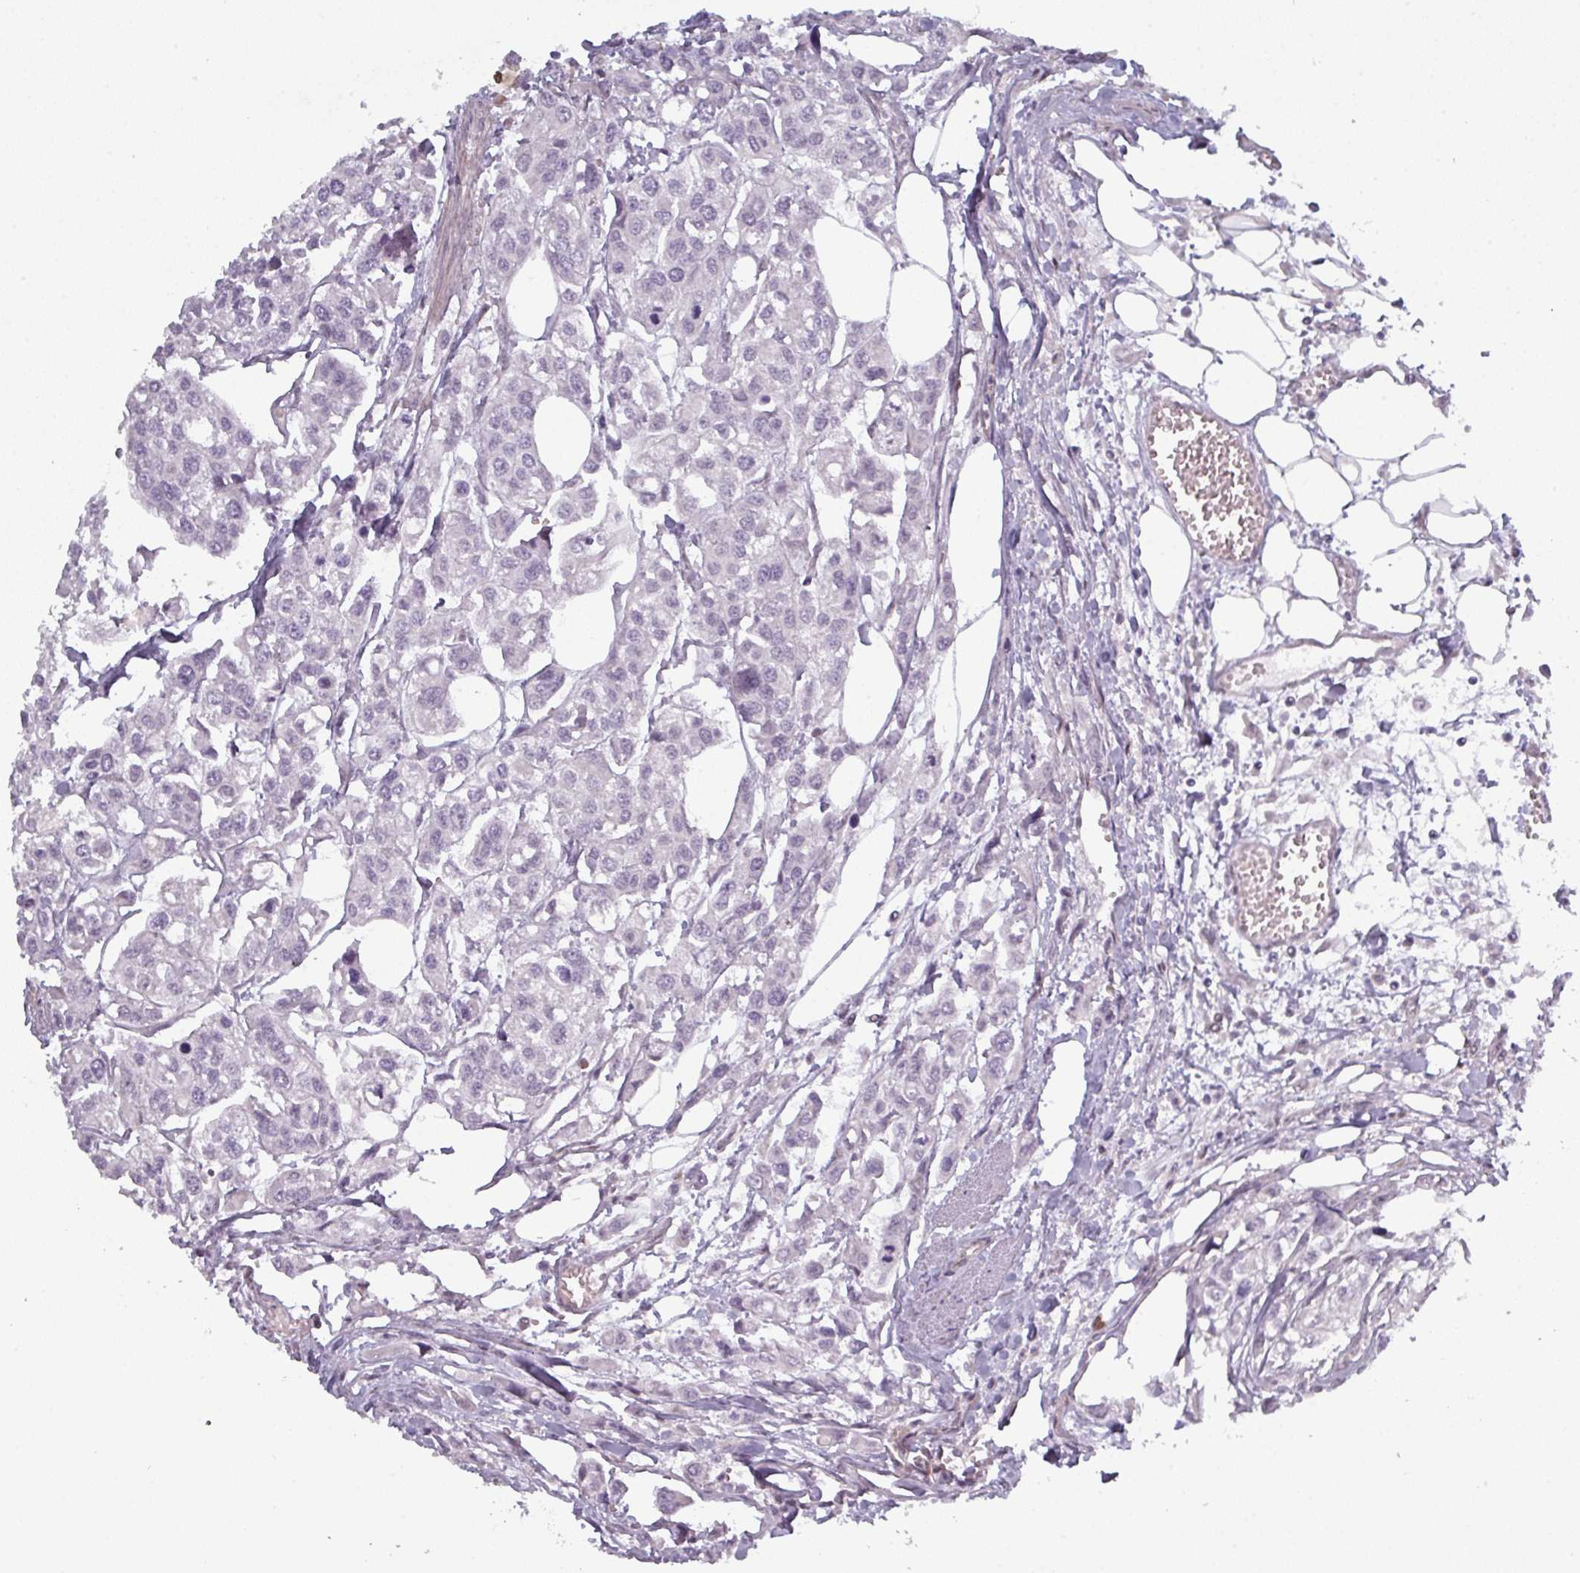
{"staining": {"intensity": "negative", "quantity": "none", "location": "none"}, "tissue": "urothelial cancer", "cell_type": "Tumor cells", "image_type": "cancer", "snomed": [{"axis": "morphology", "description": "Urothelial carcinoma, High grade"}, {"axis": "topography", "description": "Urinary bladder"}], "caption": "DAB immunohistochemical staining of urothelial cancer reveals no significant staining in tumor cells.", "gene": "PRAMEF12", "patient": {"sex": "male", "age": 67}}